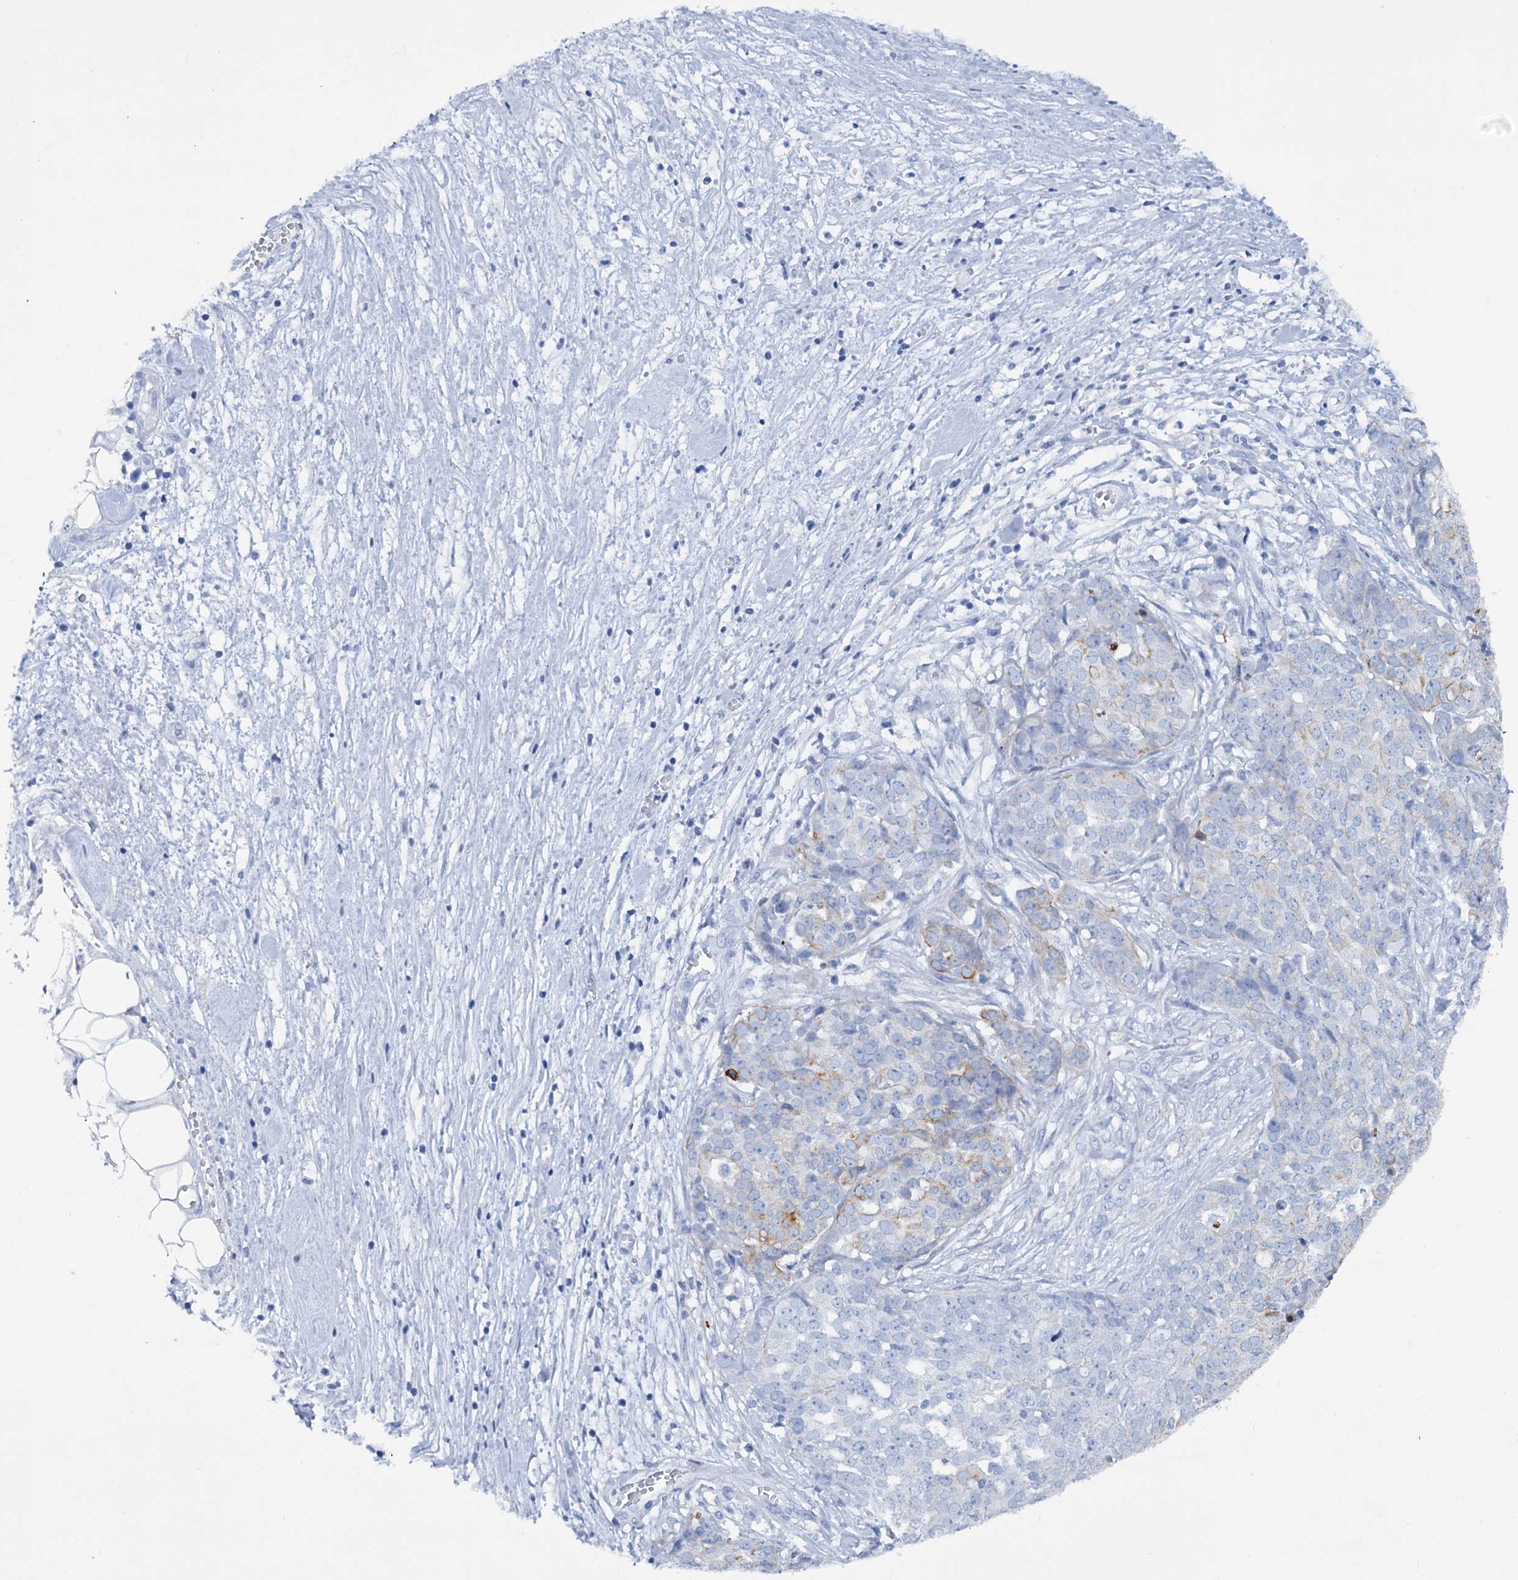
{"staining": {"intensity": "weak", "quantity": "<25%", "location": "cytoplasmic/membranous"}, "tissue": "ovarian cancer", "cell_type": "Tumor cells", "image_type": "cancer", "snomed": [{"axis": "morphology", "description": "Cystadenocarcinoma, serous, NOS"}, {"axis": "topography", "description": "Soft tissue"}, {"axis": "topography", "description": "Ovary"}], "caption": "This histopathology image is of serous cystadenocarcinoma (ovarian) stained with IHC to label a protein in brown with the nuclei are counter-stained blue. There is no expression in tumor cells.", "gene": "FAAP20", "patient": {"sex": "female", "age": 57}}